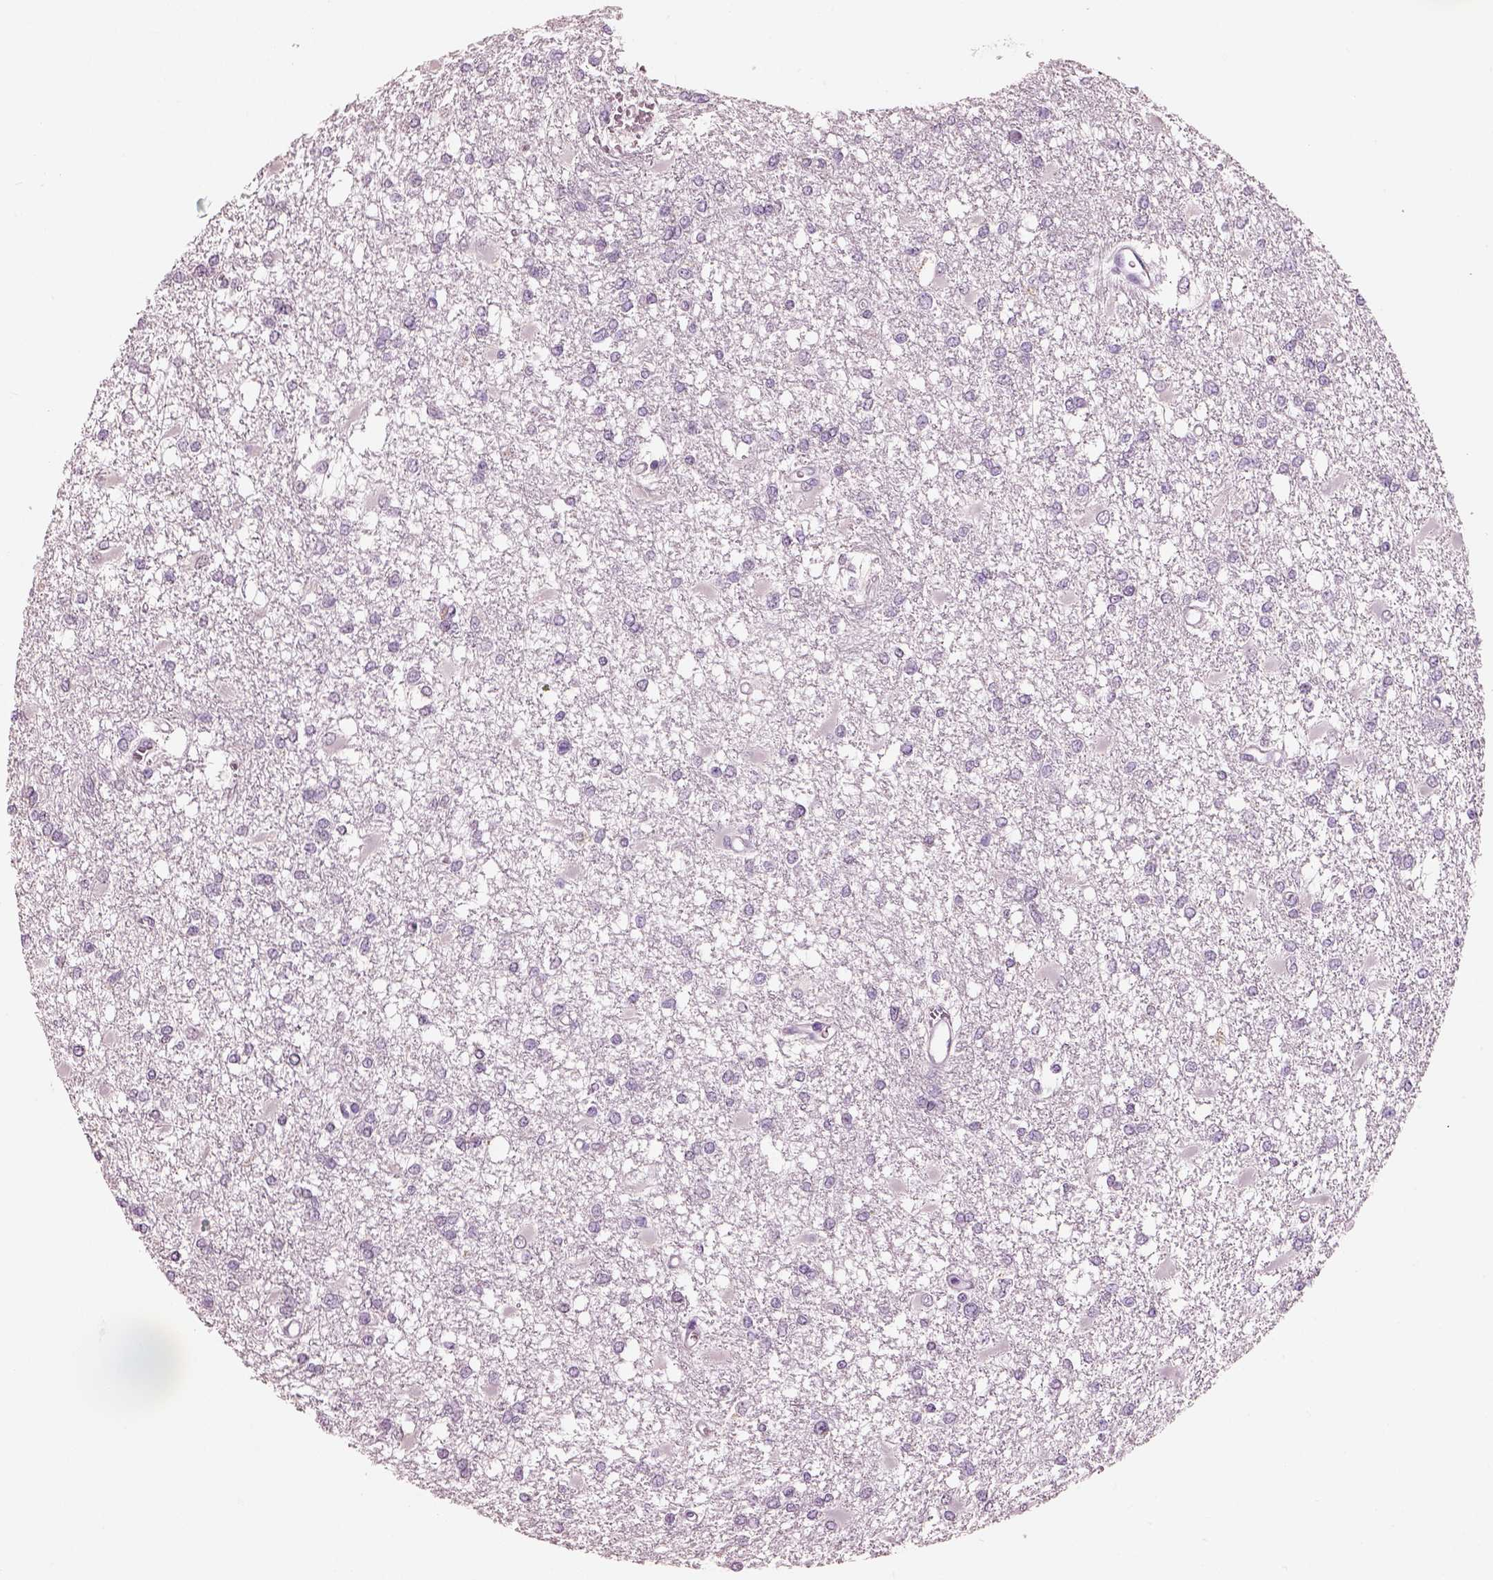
{"staining": {"intensity": "negative", "quantity": "none", "location": "none"}, "tissue": "glioma", "cell_type": "Tumor cells", "image_type": "cancer", "snomed": [{"axis": "morphology", "description": "Glioma, malignant, High grade"}, {"axis": "topography", "description": "Cerebral cortex"}], "caption": "High-grade glioma (malignant) was stained to show a protein in brown. There is no significant expression in tumor cells.", "gene": "ELSPBP1", "patient": {"sex": "male", "age": 79}}